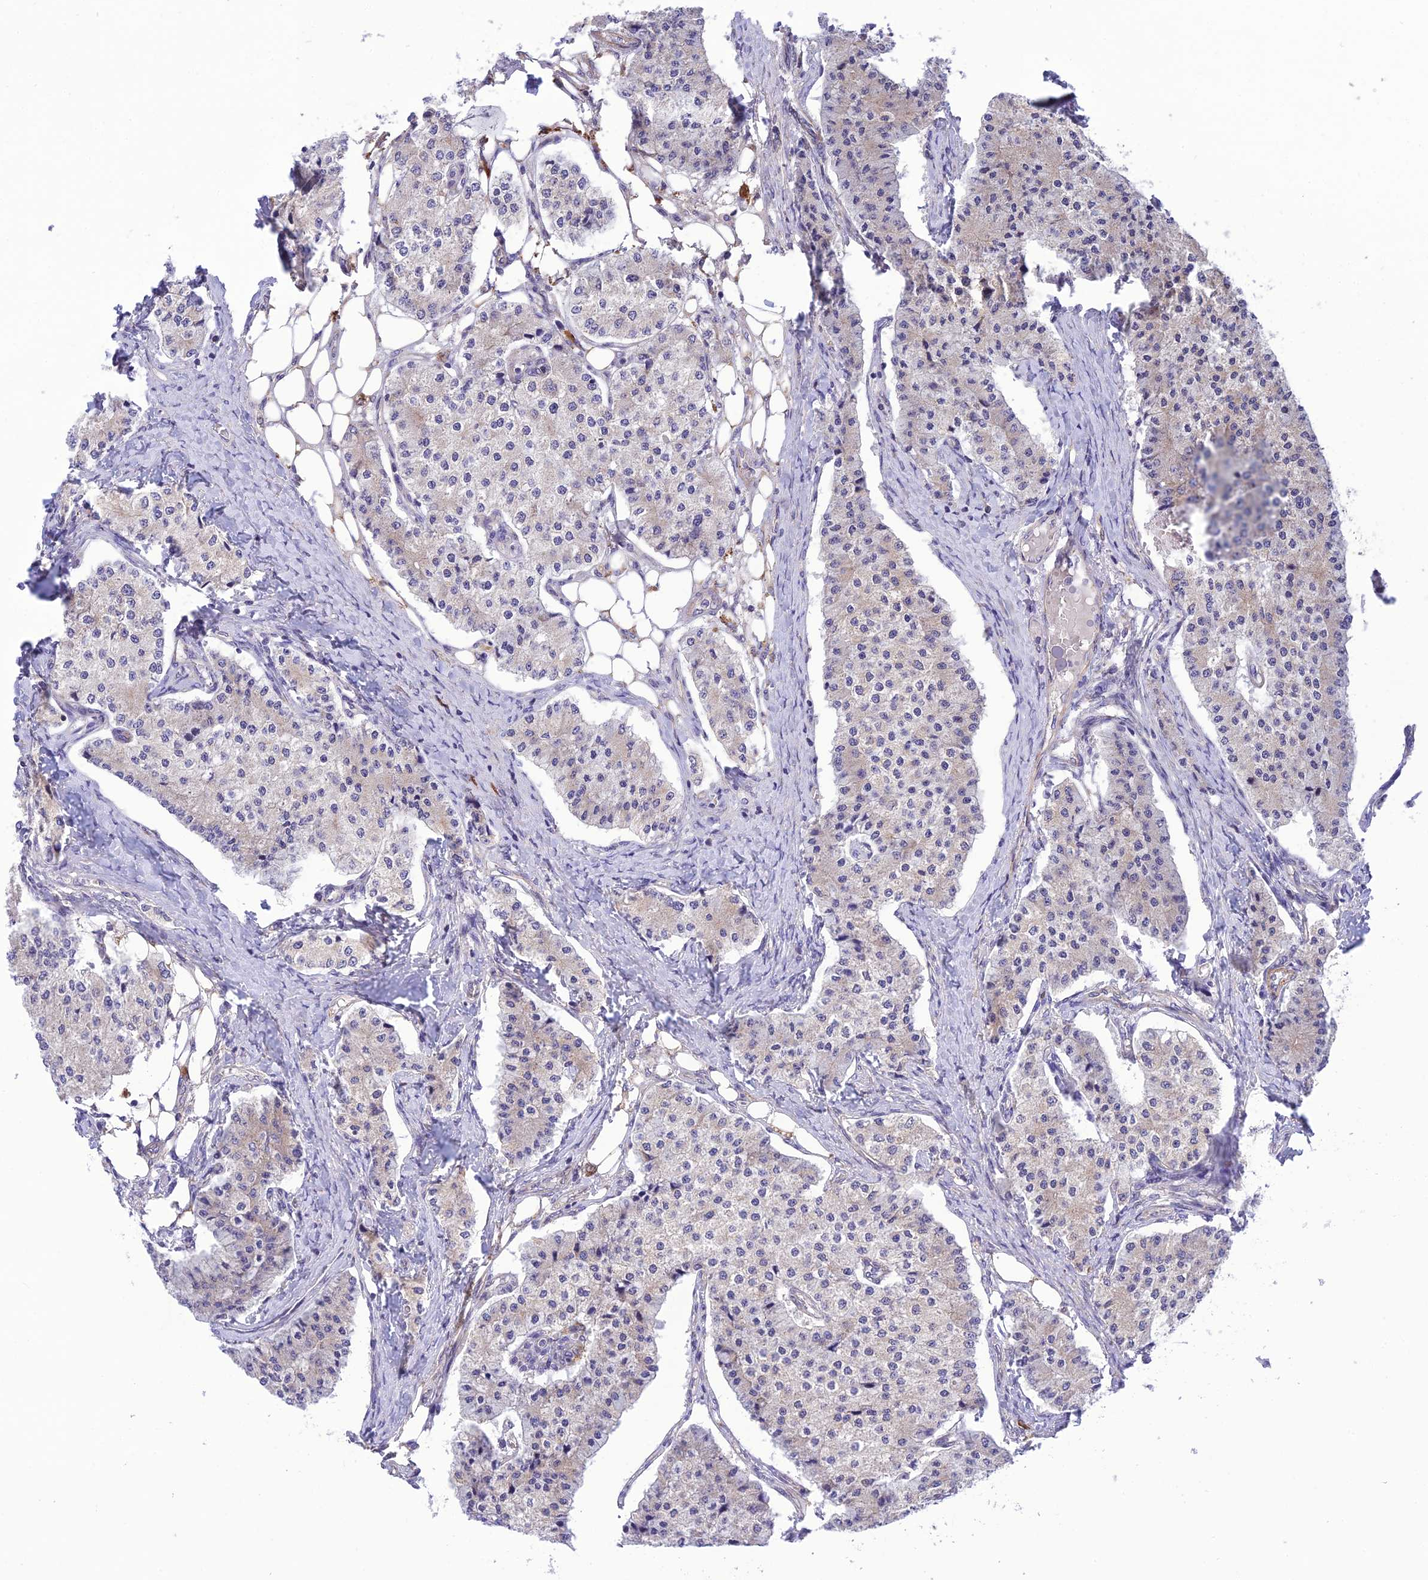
{"staining": {"intensity": "negative", "quantity": "none", "location": "none"}, "tissue": "carcinoid", "cell_type": "Tumor cells", "image_type": "cancer", "snomed": [{"axis": "morphology", "description": "Carcinoid, malignant, NOS"}, {"axis": "topography", "description": "Colon"}], "caption": "This micrograph is of carcinoid stained with IHC to label a protein in brown with the nuclei are counter-stained blue. There is no staining in tumor cells.", "gene": "UROS", "patient": {"sex": "female", "age": 52}}